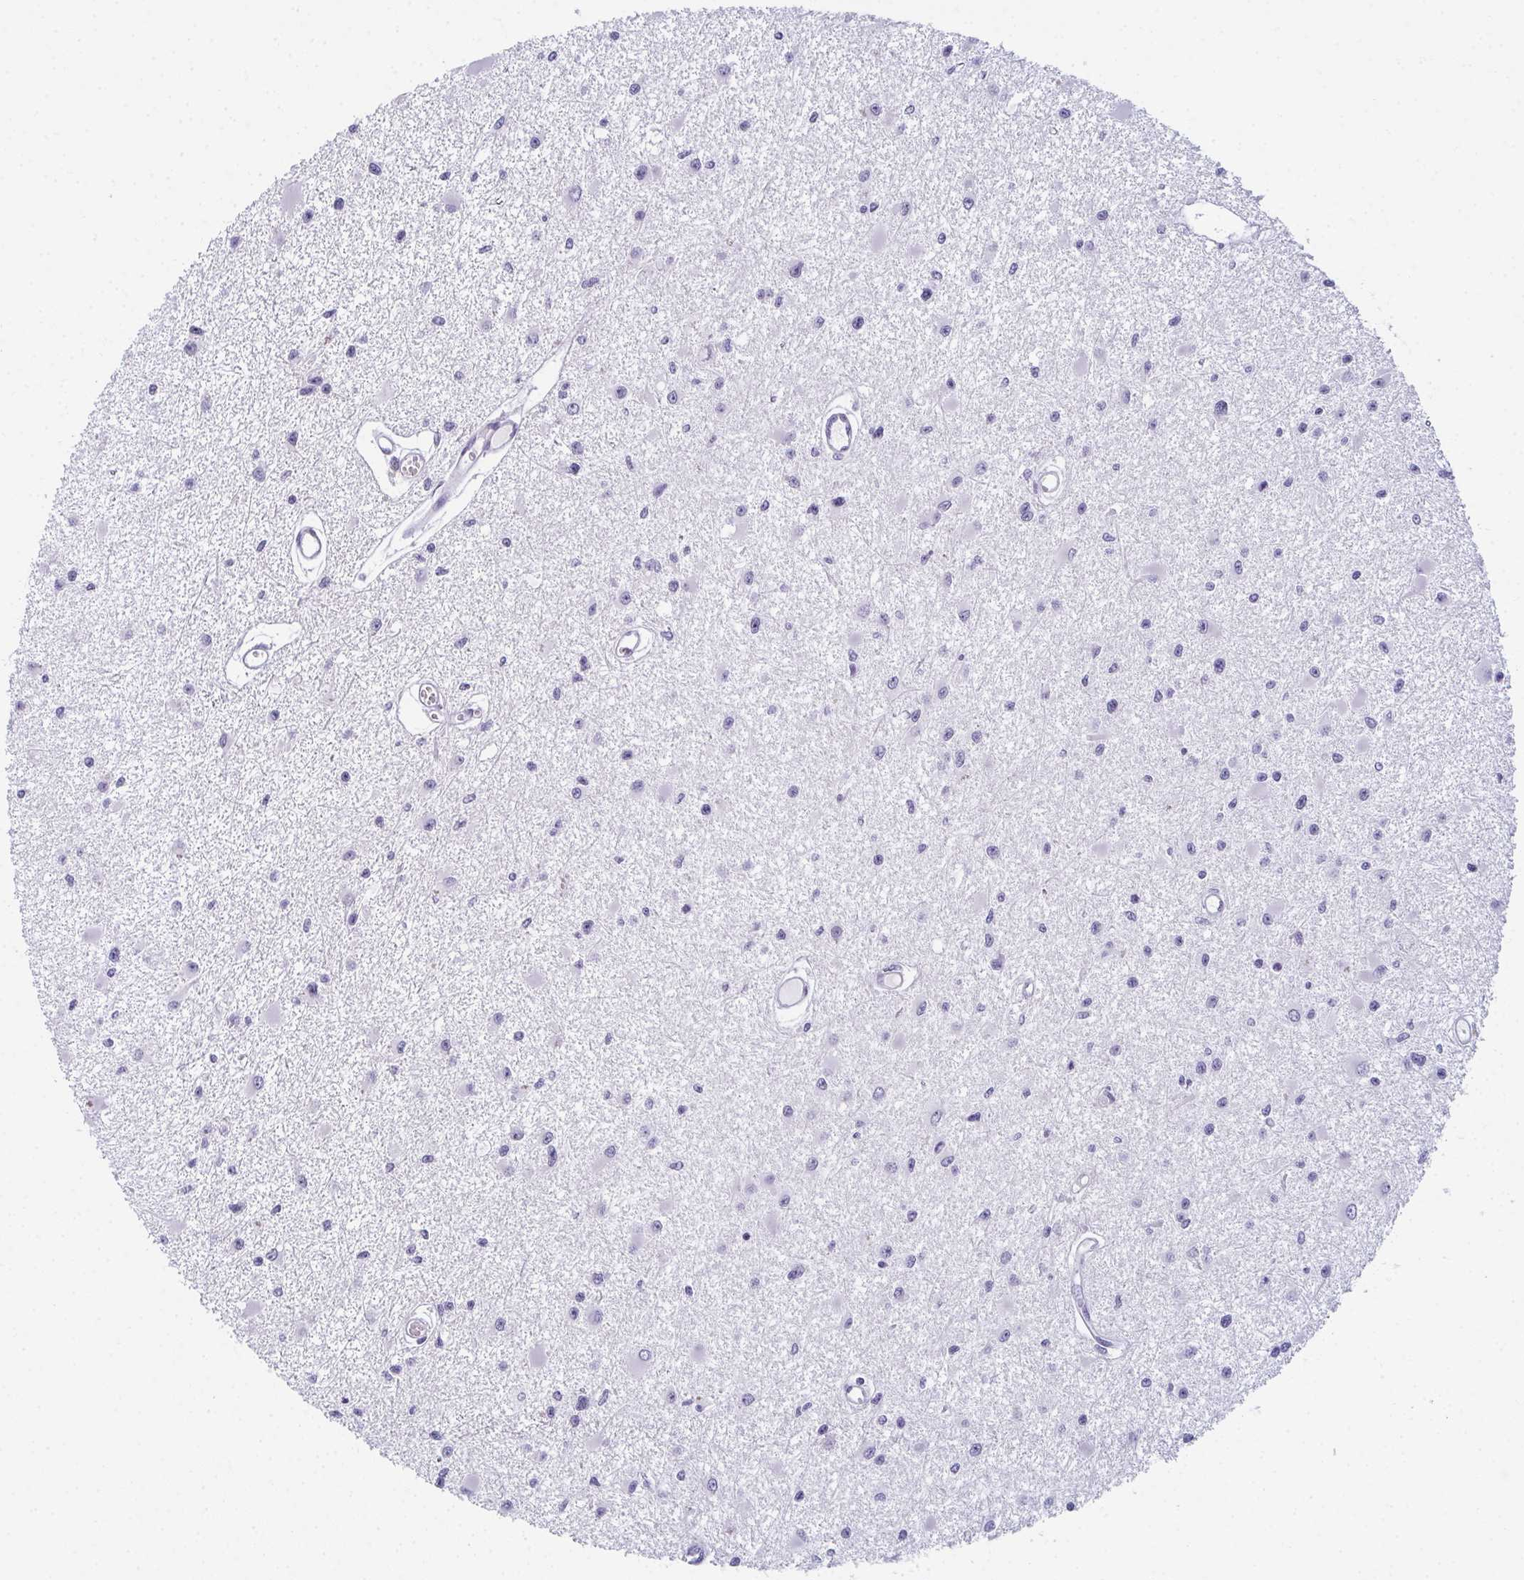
{"staining": {"intensity": "negative", "quantity": "none", "location": "none"}, "tissue": "glioma", "cell_type": "Tumor cells", "image_type": "cancer", "snomed": [{"axis": "morphology", "description": "Glioma, malignant, High grade"}, {"axis": "topography", "description": "Brain"}], "caption": "Immunohistochemistry of malignant glioma (high-grade) reveals no staining in tumor cells.", "gene": "ENKUR", "patient": {"sex": "male", "age": 54}}